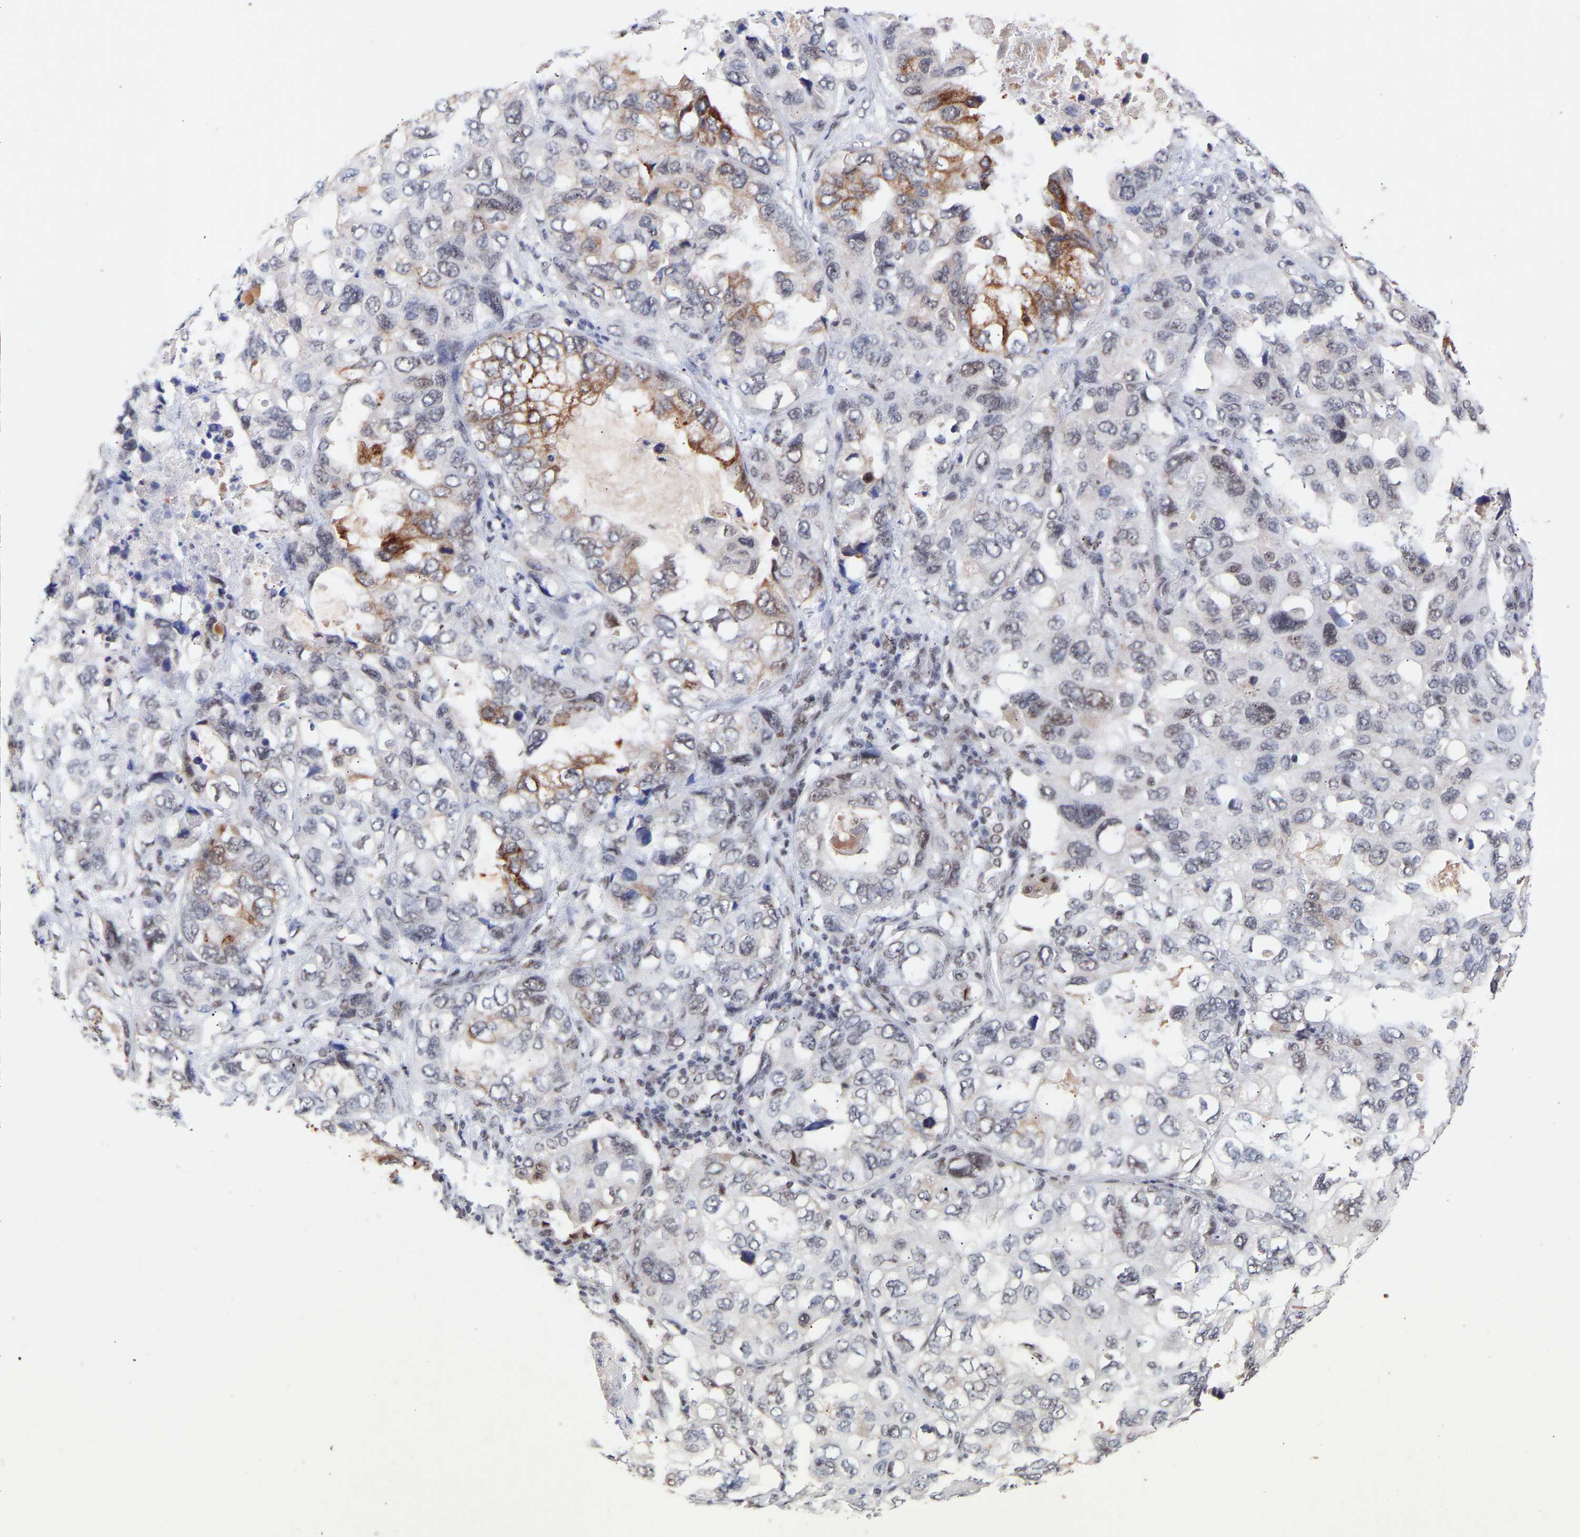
{"staining": {"intensity": "moderate", "quantity": "<25%", "location": "cytoplasmic/membranous"}, "tissue": "lung cancer", "cell_type": "Tumor cells", "image_type": "cancer", "snomed": [{"axis": "morphology", "description": "Squamous cell carcinoma, NOS"}, {"axis": "topography", "description": "Lung"}], "caption": "DAB (3,3'-diaminobenzidine) immunohistochemical staining of lung squamous cell carcinoma demonstrates moderate cytoplasmic/membranous protein staining in approximately <25% of tumor cells.", "gene": "RBM15", "patient": {"sex": "female", "age": 73}}